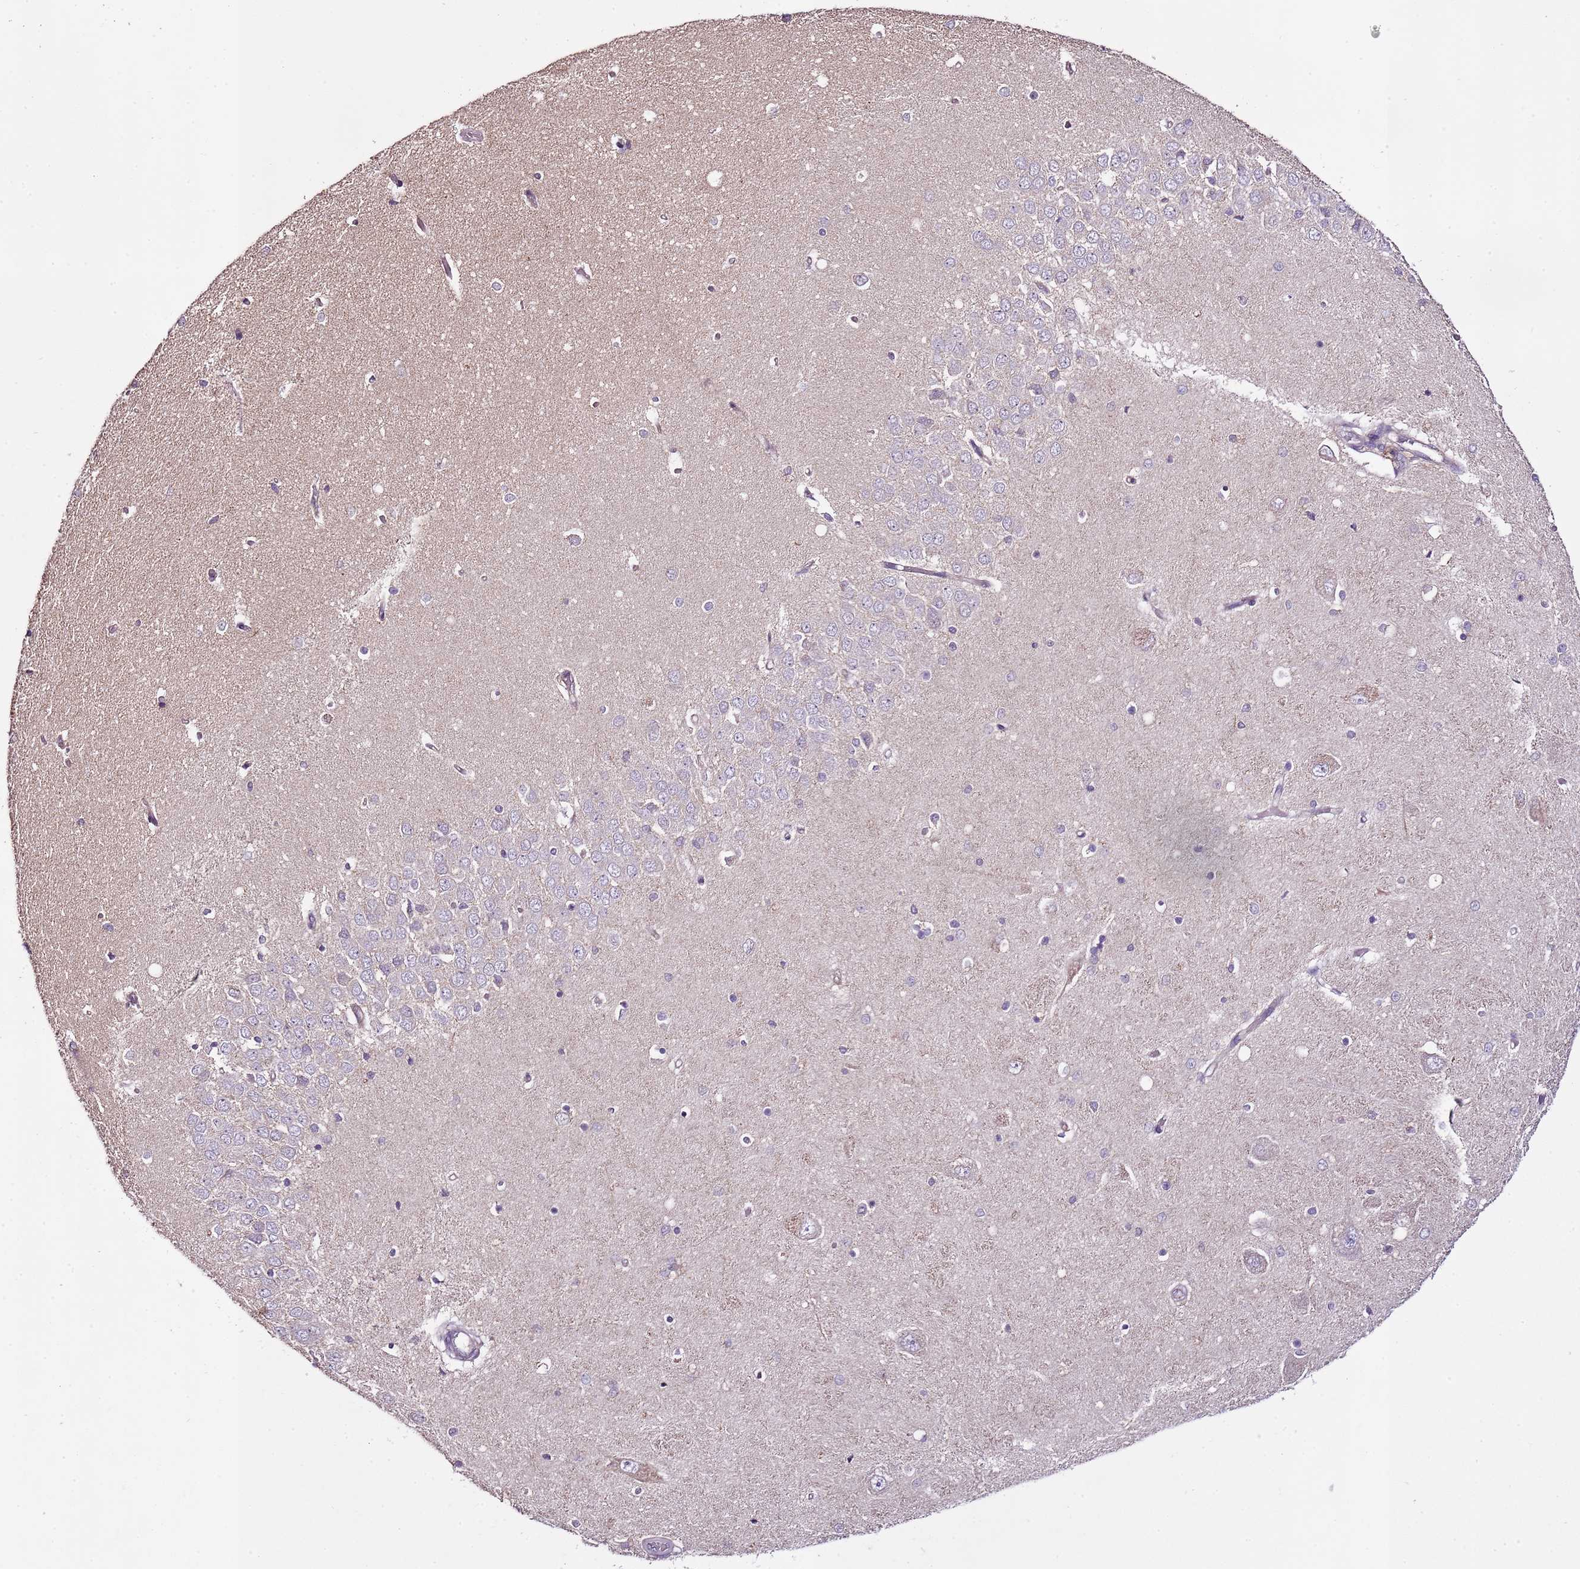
{"staining": {"intensity": "negative", "quantity": "none", "location": "none"}, "tissue": "hippocampus", "cell_type": "Glial cells", "image_type": "normal", "snomed": [{"axis": "morphology", "description": "Normal tissue, NOS"}, {"axis": "topography", "description": "Hippocampus"}], "caption": "Hippocampus stained for a protein using immunohistochemistry (IHC) displays no staining glial cells.", "gene": "CMKLR1", "patient": {"sex": "male", "age": 45}}